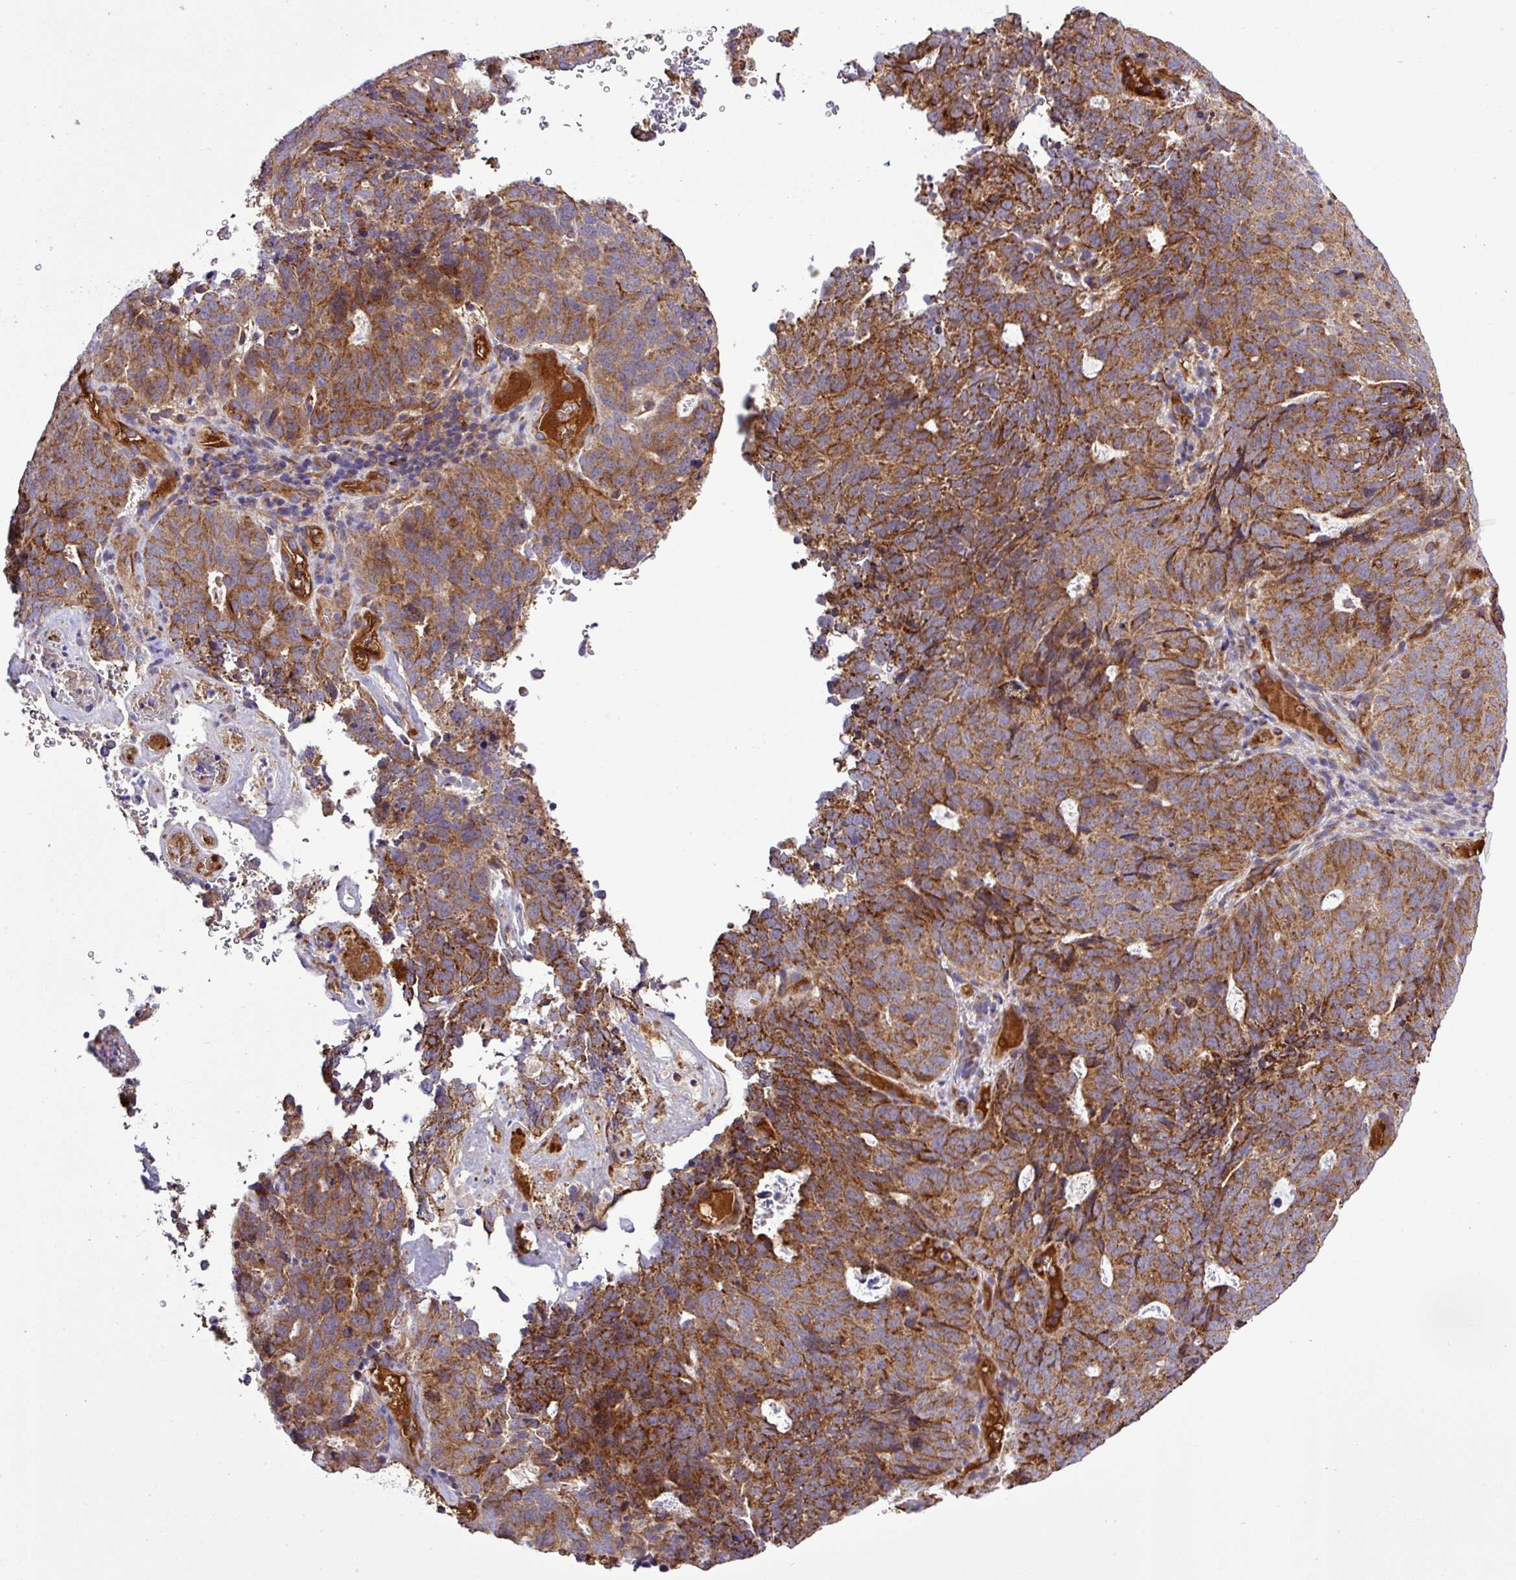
{"staining": {"intensity": "strong", "quantity": ">75%", "location": "cytoplasmic/membranous"}, "tissue": "cervical cancer", "cell_type": "Tumor cells", "image_type": "cancer", "snomed": [{"axis": "morphology", "description": "Adenocarcinoma, NOS"}, {"axis": "topography", "description": "Cervix"}], "caption": "Cervical cancer (adenocarcinoma) was stained to show a protein in brown. There is high levels of strong cytoplasmic/membranous expression in about >75% of tumor cells.", "gene": "CWH43", "patient": {"sex": "female", "age": 38}}